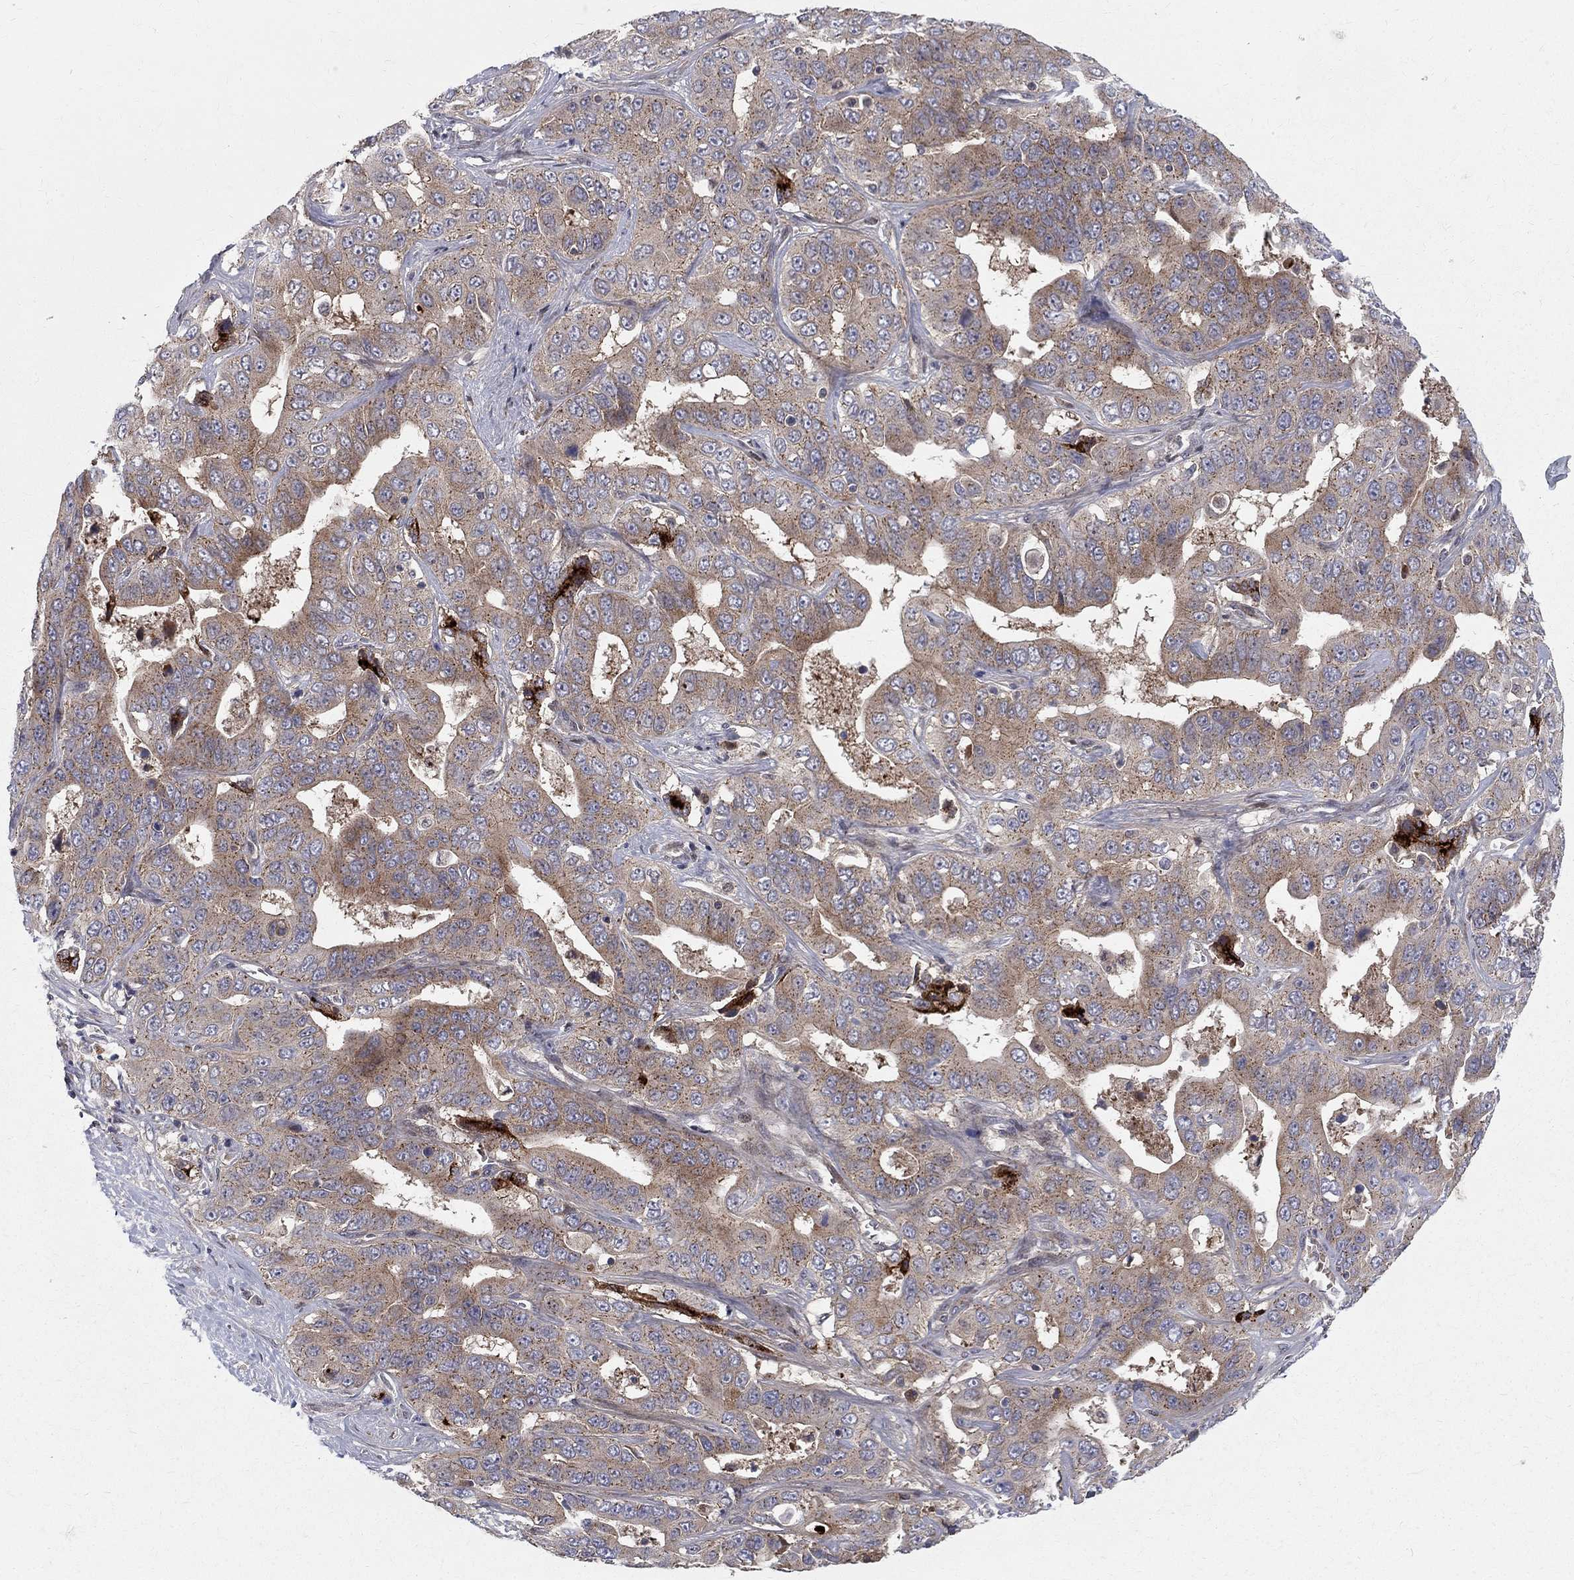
{"staining": {"intensity": "weak", "quantity": ">75%", "location": "cytoplasmic/membranous"}, "tissue": "liver cancer", "cell_type": "Tumor cells", "image_type": "cancer", "snomed": [{"axis": "morphology", "description": "Cholangiocarcinoma"}, {"axis": "topography", "description": "Liver"}], "caption": "Tumor cells reveal weak cytoplasmic/membranous staining in about >75% of cells in liver cancer.", "gene": "WDR19", "patient": {"sex": "female", "age": 52}}